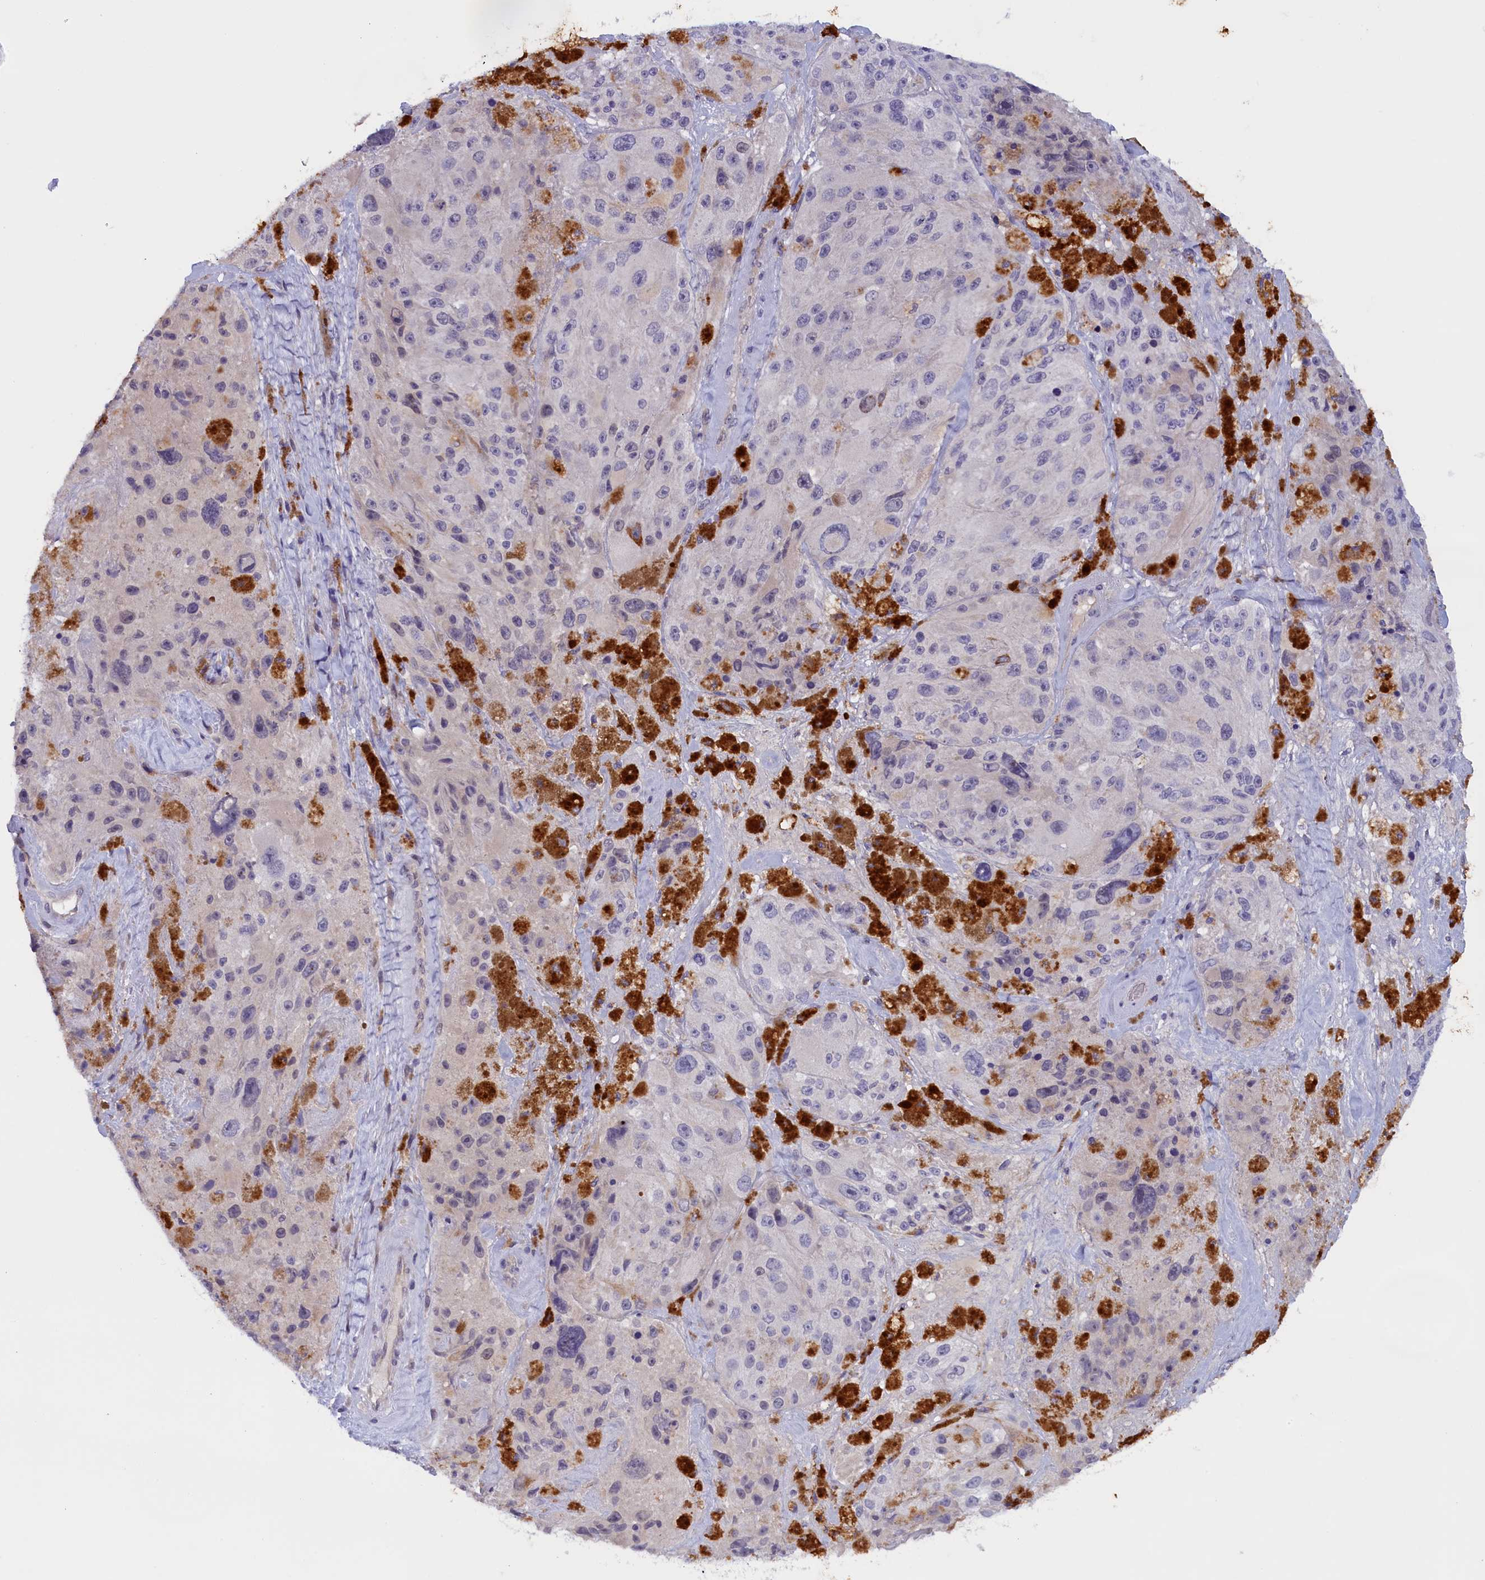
{"staining": {"intensity": "negative", "quantity": "none", "location": "none"}, "tissue": "melanoma", "cell_type": "Tumor cells", "image_type": "cancer", "snomed": [{"axis": "morphology", "description": "Malignant melanoma, Metastatic site"}, {"axis": "topography", "description": "Lymph node"}], "caption": "Immunohistochemical staining of melanoma demonstrates no significant staining in tumor cells. (DAB immunohistochemistry (IHC) with hematoxylin counter stain).", "gene": "IGFALS", "patient": {"sex": "male", "age": 62}}